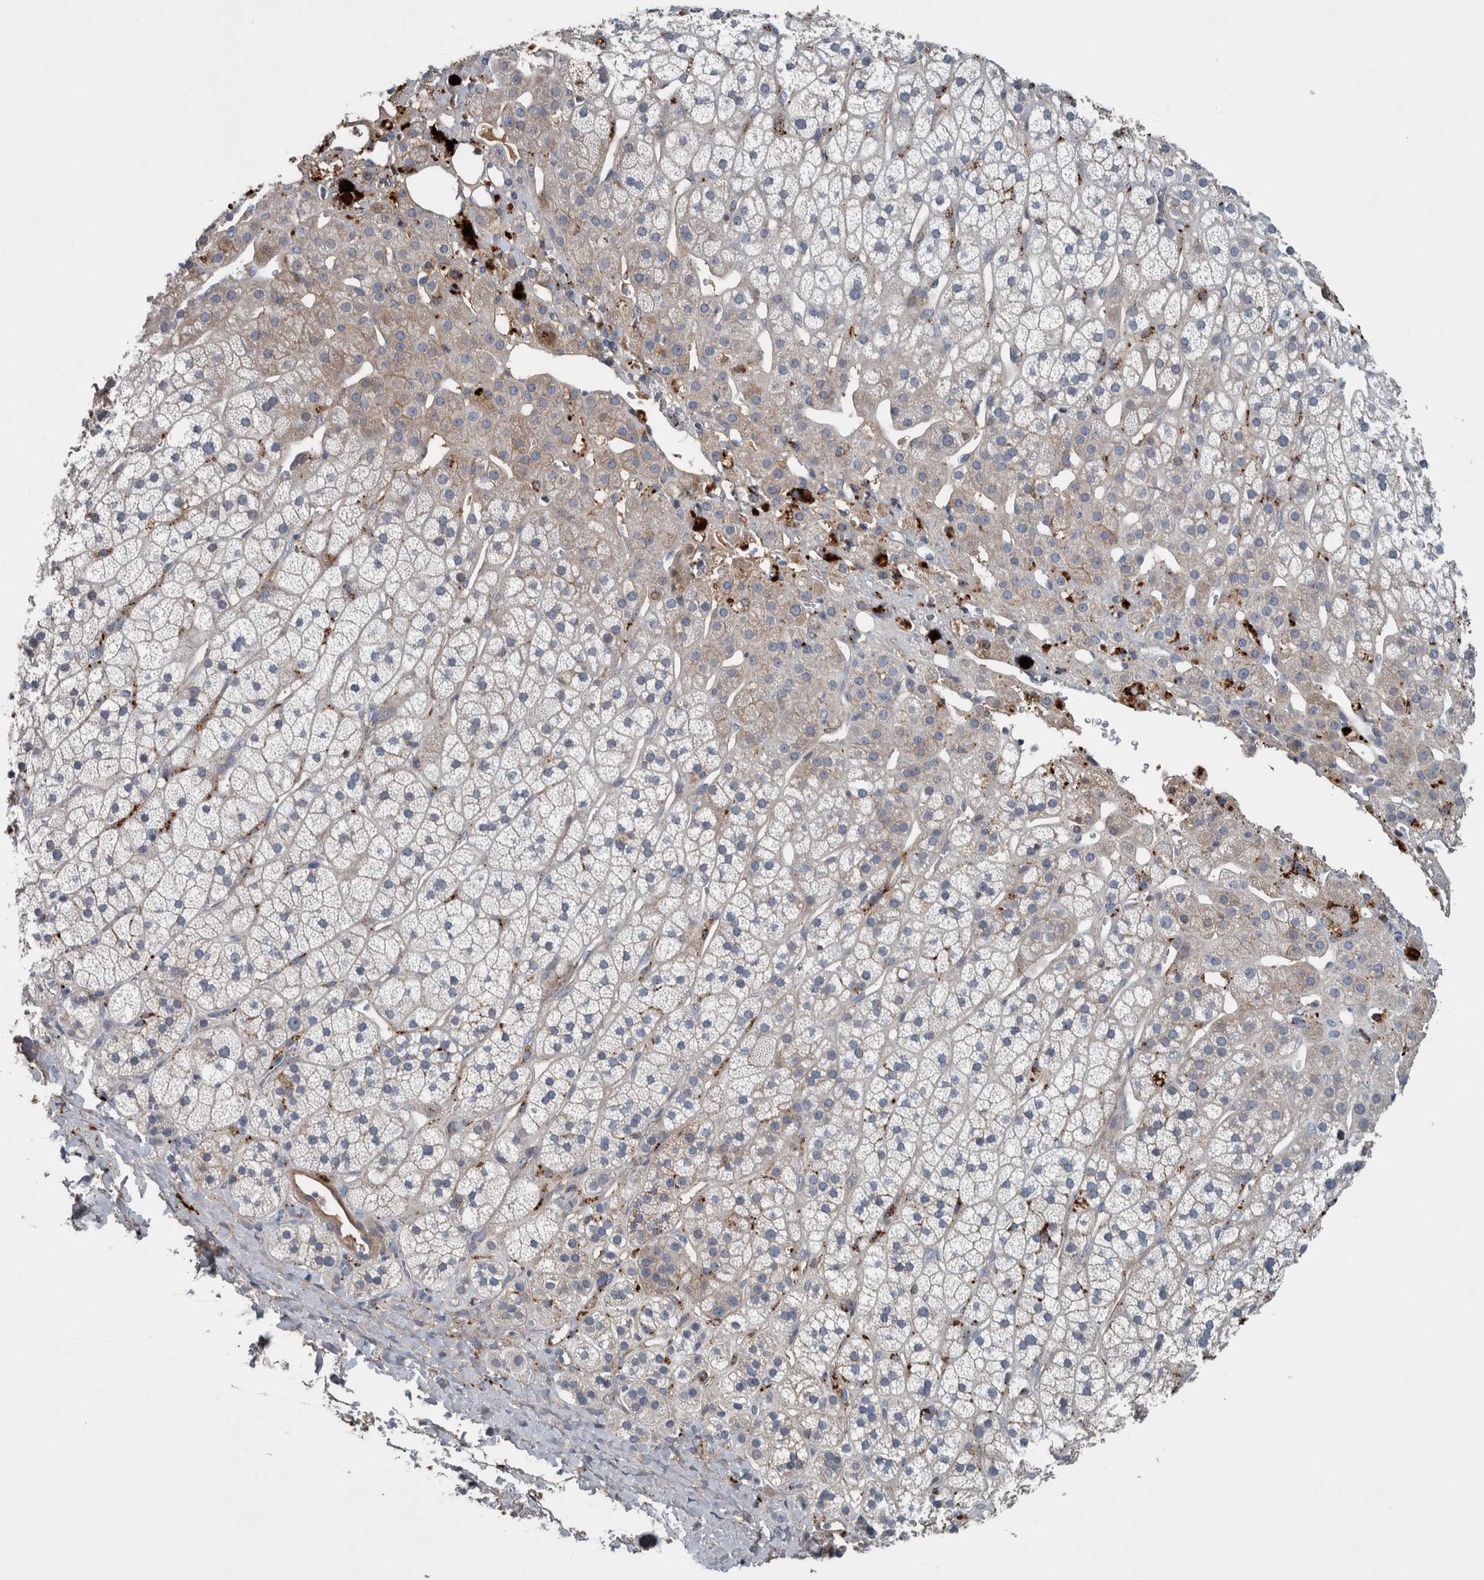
{"staining": {"intensity": "negative", "quantity": "none", "location": "none"}, "tissue": "adrenal gland", "cell_type": "Glandular cells", "image_type": "normal", "snomed": [{"axis": "morphology", "description": "Normal tissue, NOS"}, {"axis": "topography", "description": "Adrenal gland"}], "caption": "Immunohistochemistry (IHC) image of unremarkable adrenal gland: adrenal gland stained with DAB (3,3'-diaminobenzidine) exhibits no significant protein staining in glandular cells.", "gene": "SERPINC1", "patient": {"sex": "male", "age": 56}}